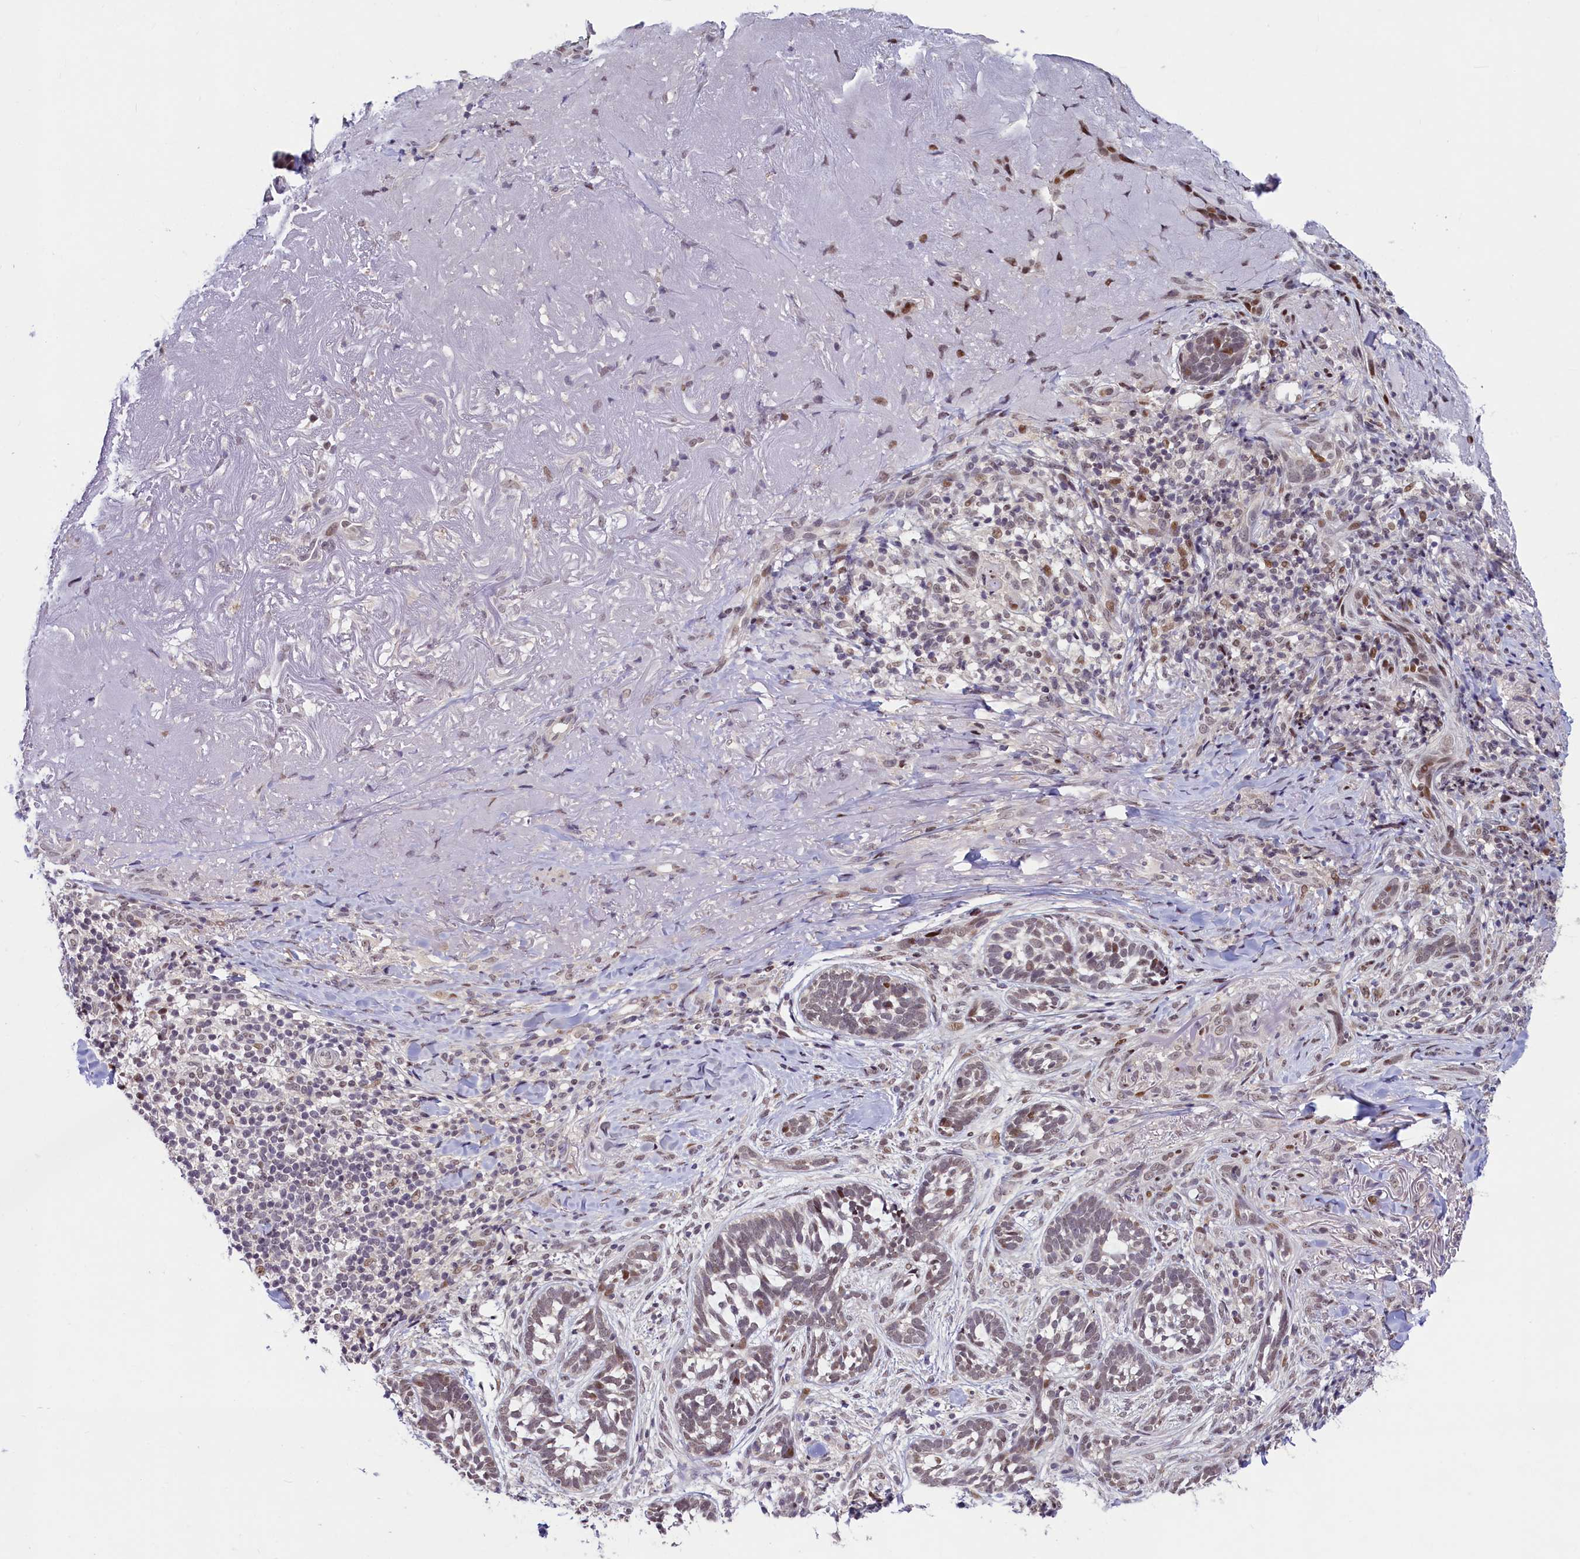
{"staining": {"intensity": "weak", "quantity": "25%-75%", "location": "nuclear"}, "tissue": "skin cancer", "cell_type": "Tumor cells", "image_type": "cancer", "snomed": [{"axis": "morphology", "description": "Basal cell carcinoma"}, {"axis": "topography", "description": "Skin"}], "caption": "The immunohistochemical stain highlights weak nuclear positivity in tumor cells of skin cancer (basal cell carcinoma) tissue. (DAB (3,3'-diaminobenzidine) = brown stain, brightfield microscopy at high magnification).", "gene": "ANKS3", "patient": {"sex": "male", "age": 71}}